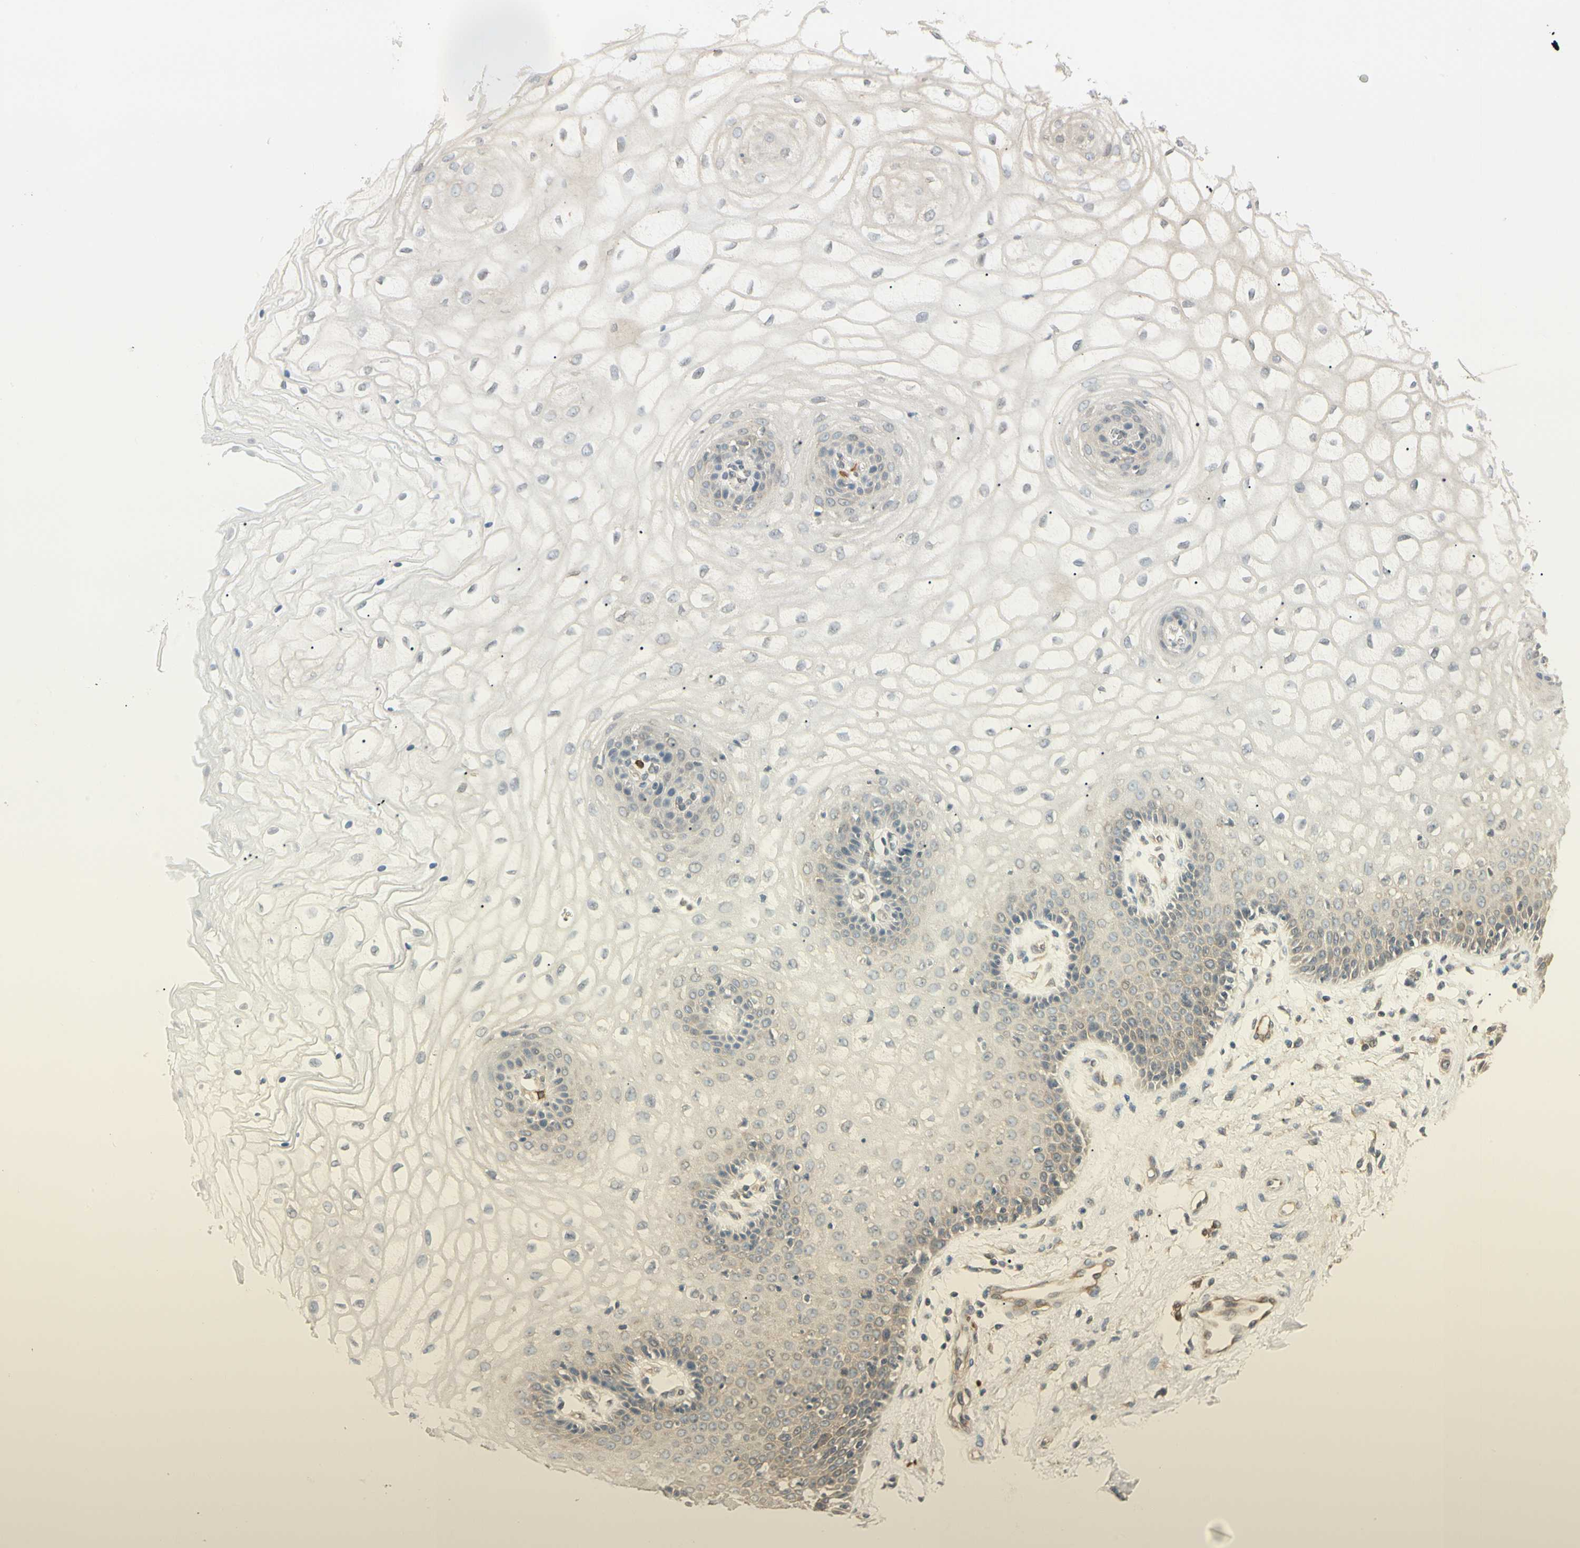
{"staining": {"intensity": "moderate", "quantity": "<25%", "location": "cytoplasmic/membranous"}, "tissue": "vagina", "cell_type": "Squamous epithelial cells", "image_type": "normal", "snomed": [{"axis": "morphology", "description": "Normal tissue, NOS"}, {"axis": "topography", "description": "Vagina"}], "caption": "Squamous epithelial cells show low levels of moderate cytoplasmic/membranous positivity in about <25% of cells in normal human vagina.", "gene": "IRAG1", "patient": {"sex": "female", "age": 34}}